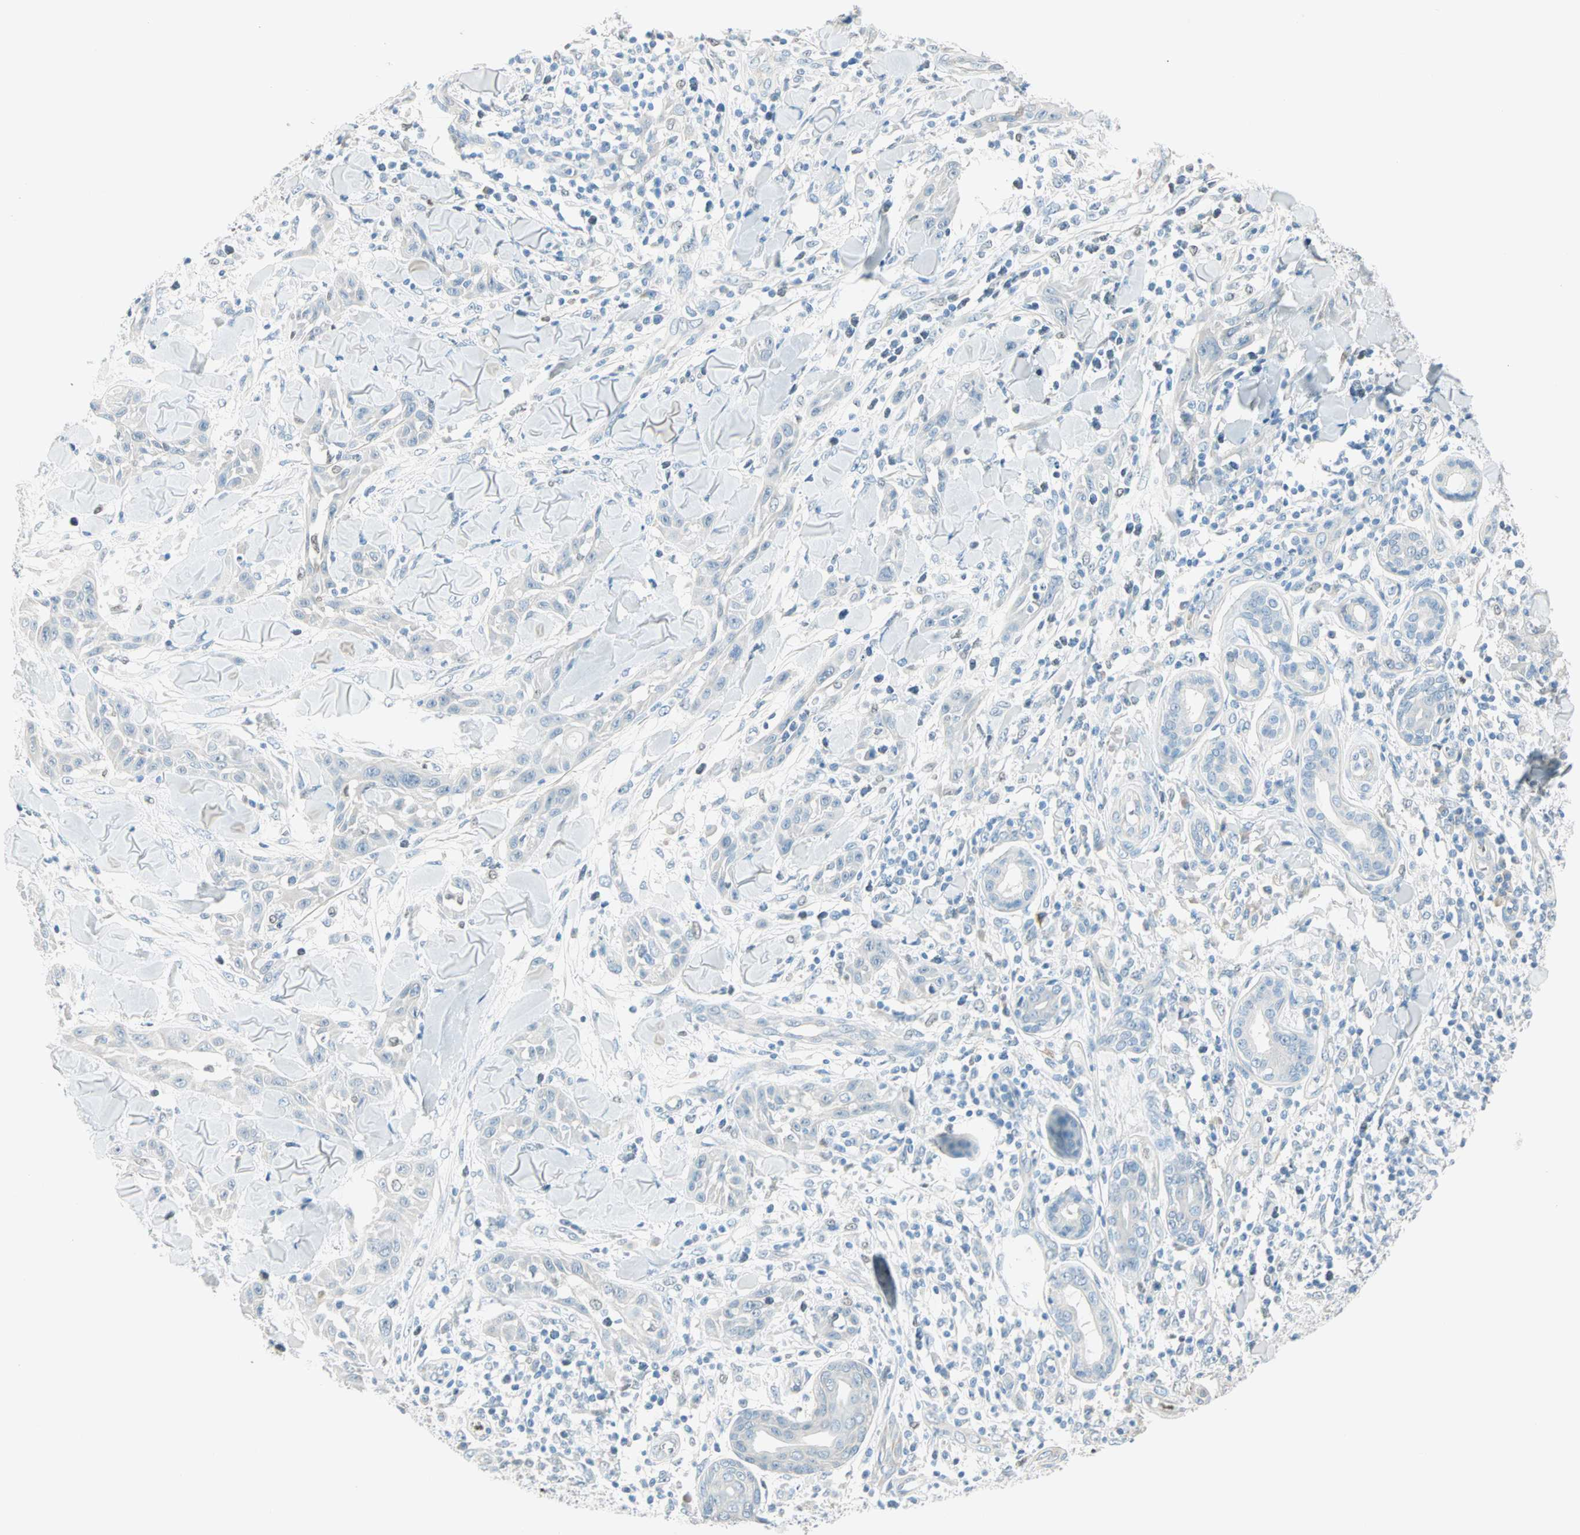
{"staining": {"intensity": "negative", "quantity": "none", "location": "none"}, "tissue": "skin cancer", "cell_type": "Tumor cells", "image_type": "cancer", "snomed": [{"axis": "morphology", "description": "Squamous cell carcinoma, NOS"}, {"axis": "topography", "description": "Skin"}], "caption": "Tumor cells are negative for brown protein staining in skin squamous cell carcinoma.", "gene": "MLLT10", "patient": {"sex": "male", "age": 24}}